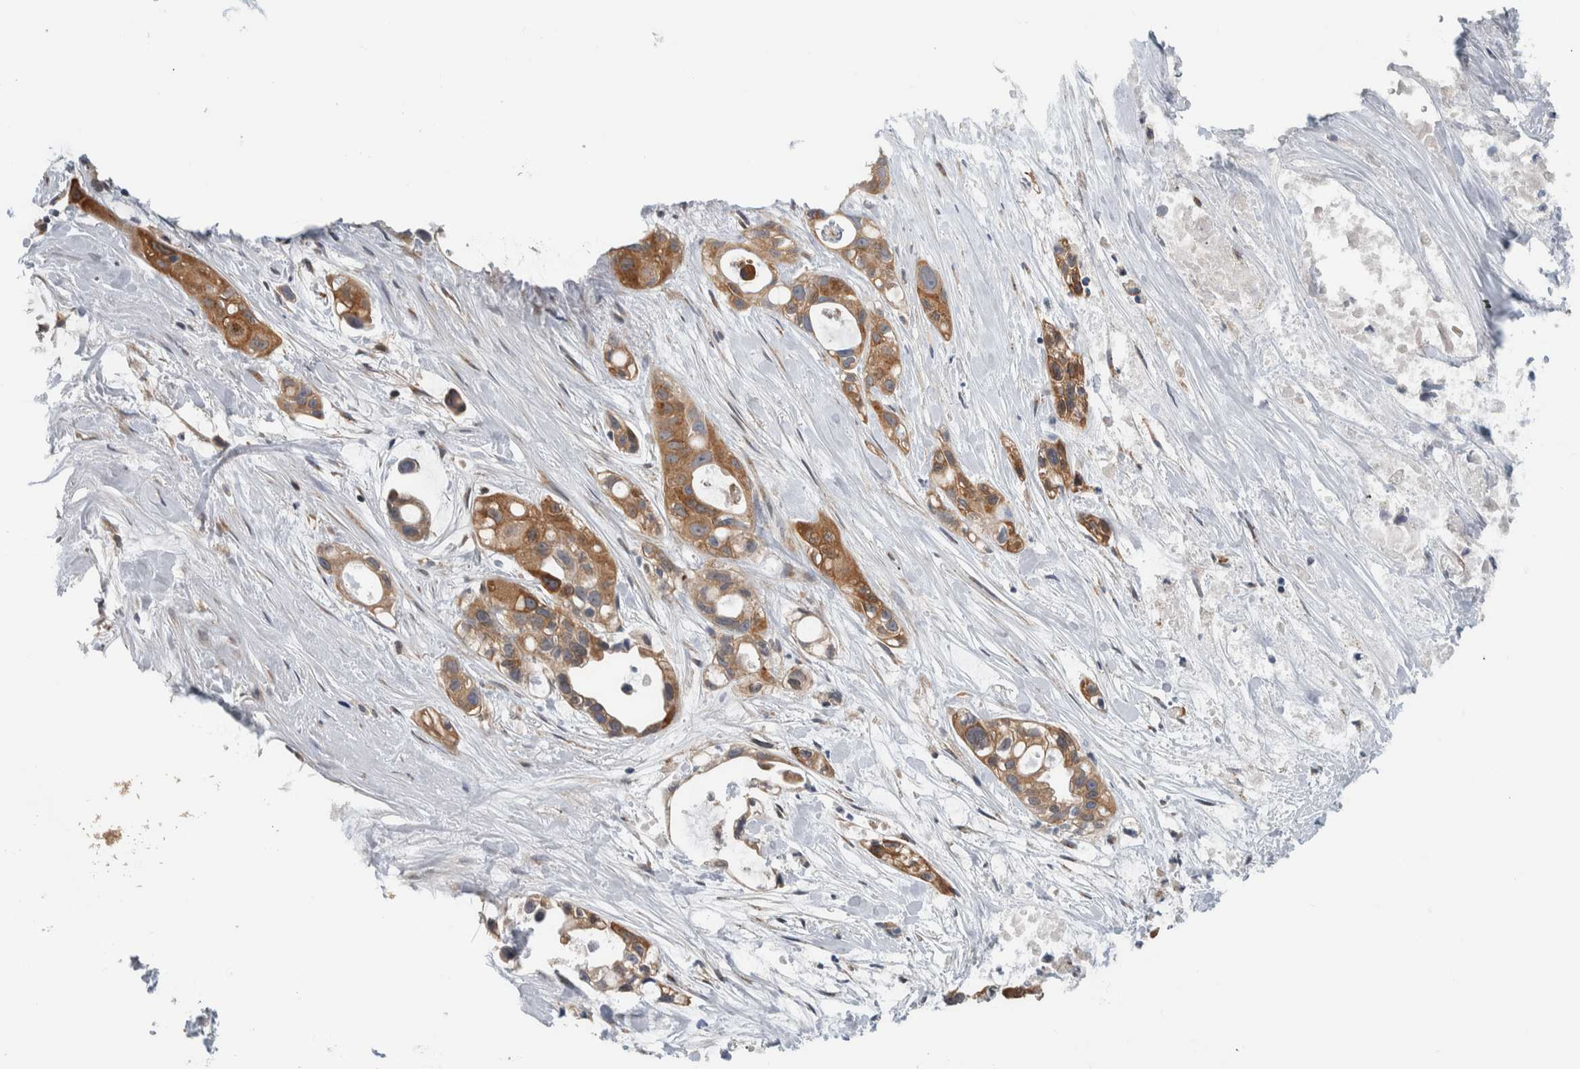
{"staining": {"intensity": "moderate", "quantity": ">75%", "location": "cytoplasmic/membranous"}, "tissue": "pancreatic cancer", "cell_type": "Tumor cells", "image_type": "cancer", "snomed": [{"axis": "morphology", "description": "Adenocarcinoma, NOS"}, {"axis": "topography", "description": "Pancreas"}], "caption": "IHC histopathology image of human adenocarcinoma (pancreatic) stained for a protein (brown), which displays medium levels of moderate cytoplasmic/membranous positivity in approximately >75% of tumor cells.", "gene": "RERE", "patient": {"sex": "male", "age": 53}}